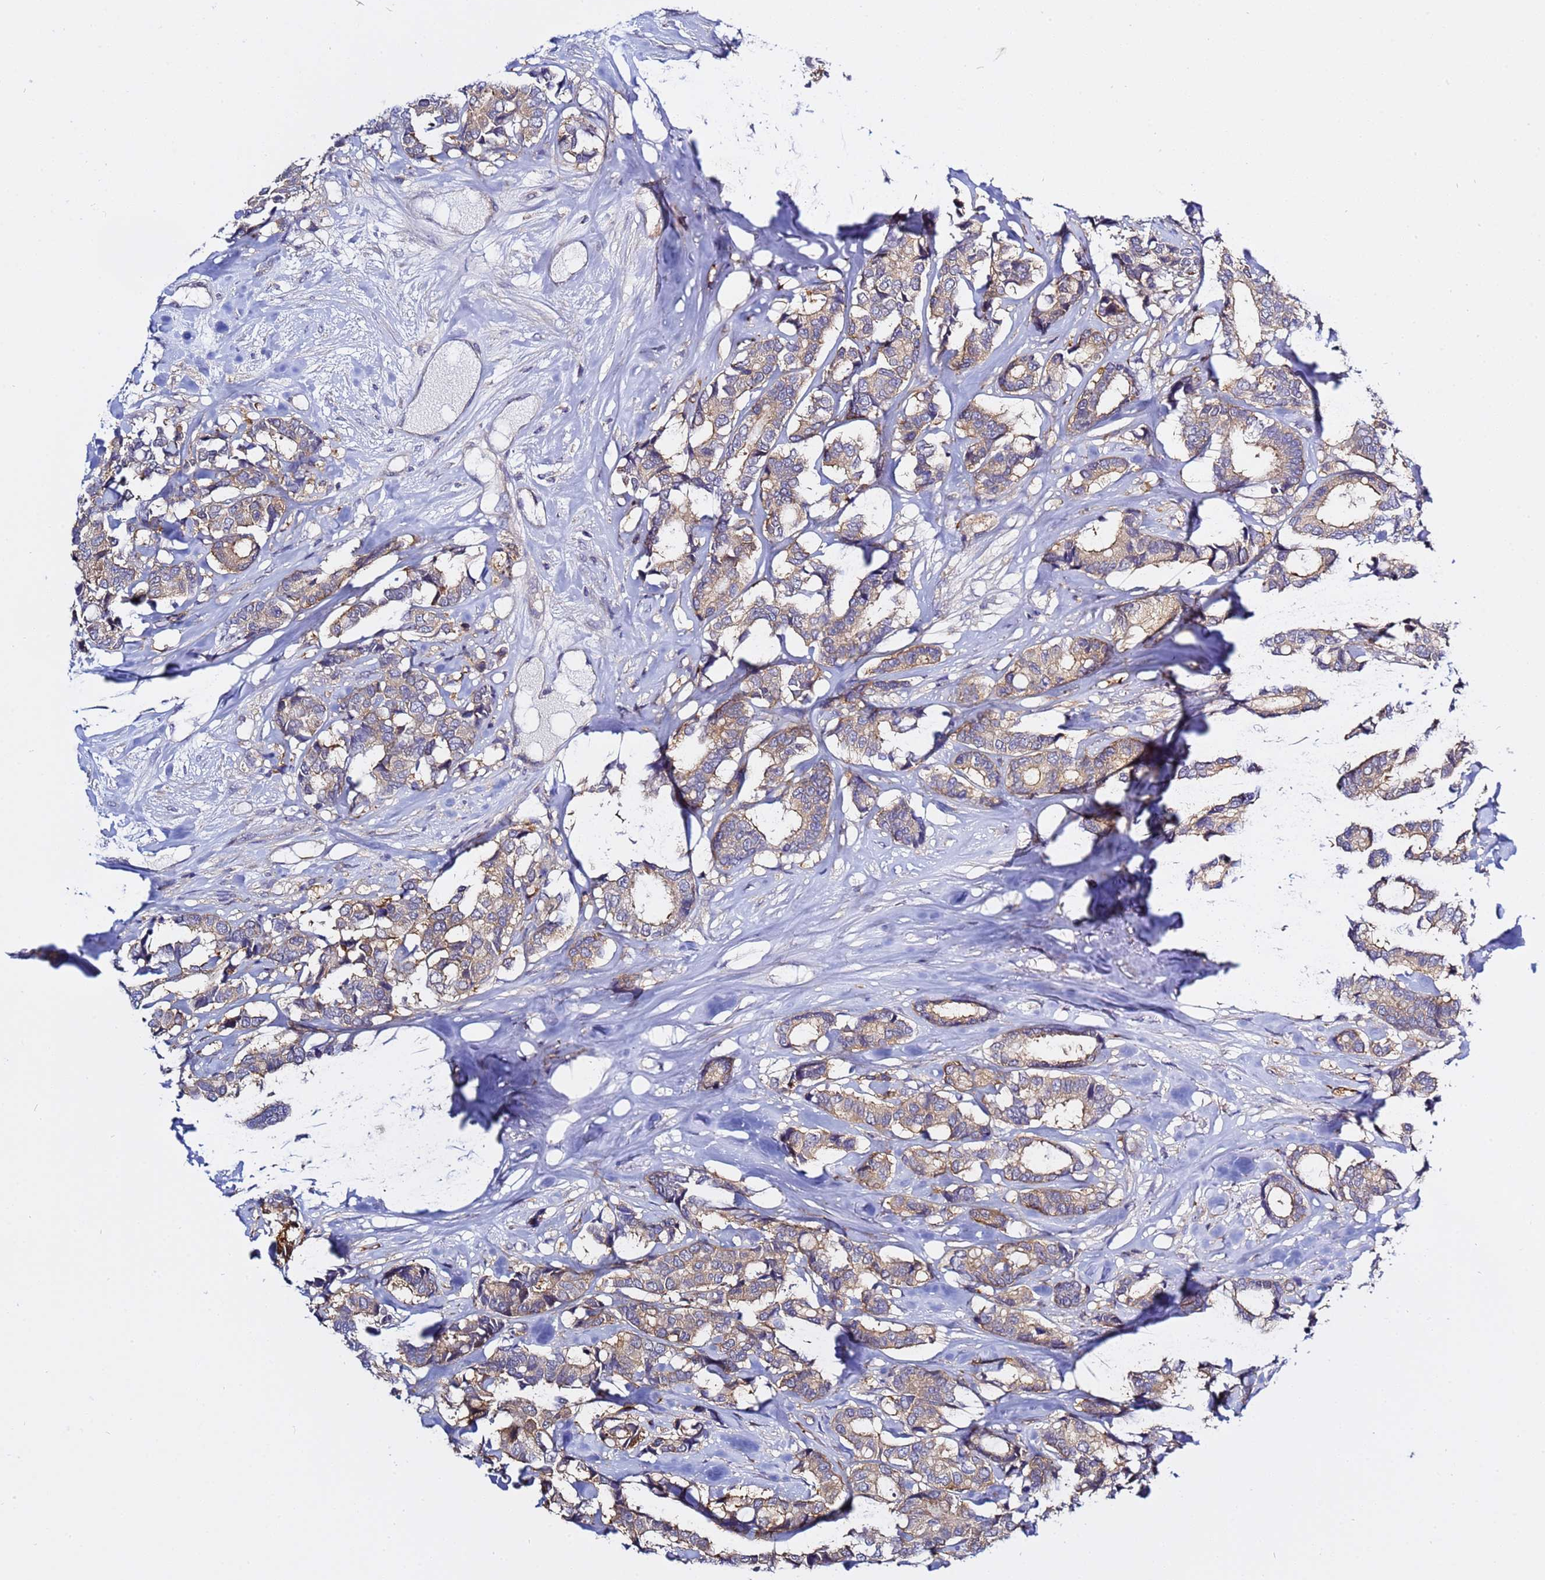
{"staining": {"intensity": "weak", "quantity": ">75%", "location": "cytoplasmic/membranous"}, "tissue": "breast cancer", "cell_type": "Tumor cells", "image_type": "cancer", "snomed": [{"axis": "morphology", "description": "Normal tissue, NOS"}, {"axis": "morphology", "description": "Duct carcinoma"}, {"axis": "topography", "description": "Breast"}], "caption": "Immunohistochemical staining of human invasive ductal carcinoma (breast) displays weak cytoplasmic/membranous protein staining in about >75% of tumor cells.", "gene": "LENG1", "patient": {"sex": "female", "age": 87}}